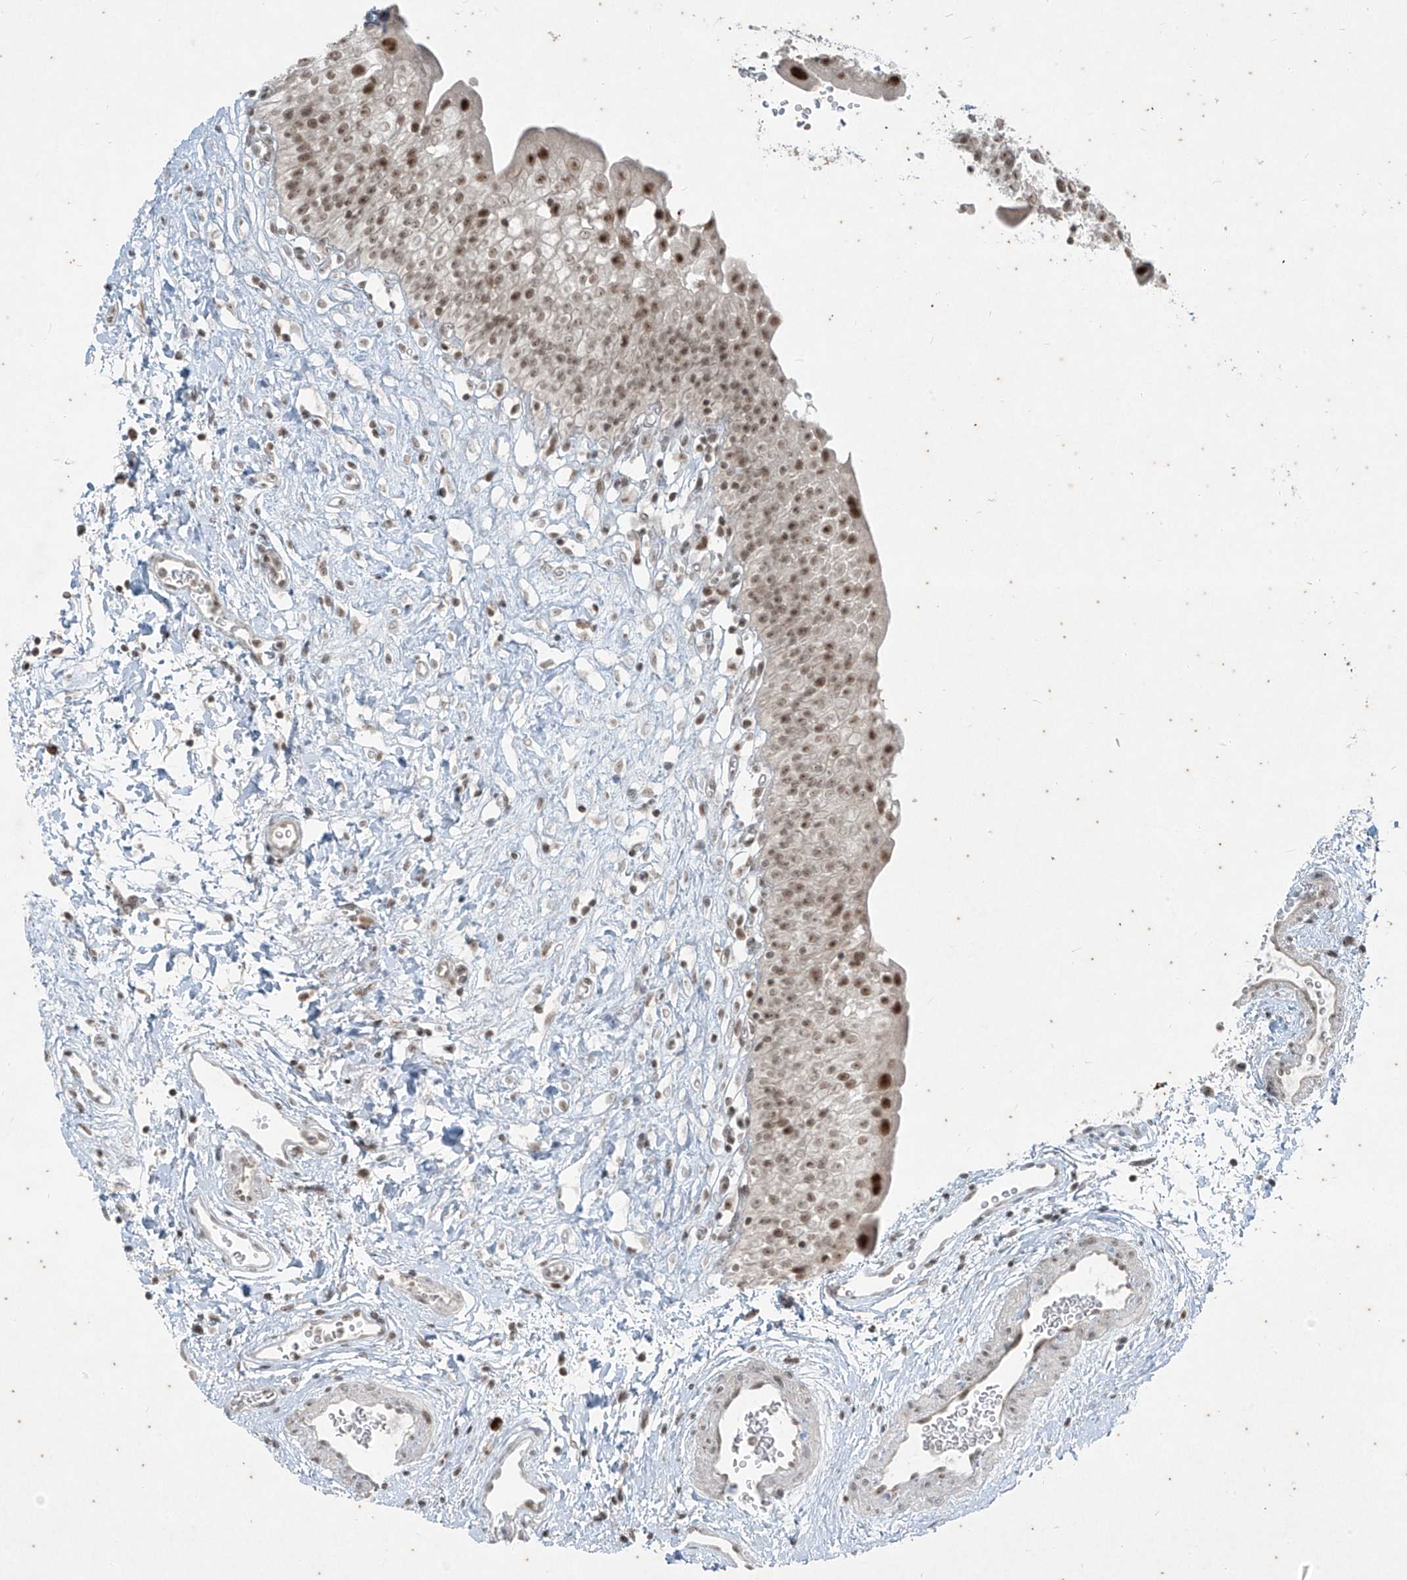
{"staining": {"intensity": "moderate", "quantity": ">75%", "location": "nuclear"}, "tissue": "urinary bladder", "cell_type": "Urothelial cells", "image_type": "normal", "snomed": [{"axis": "morphology", "description": "Normal tissue, NOS"}, {"axis": "topography", "description": "Urinary bladder"}], "caption": "Immunohistochemical staining of benign urinary bladder displays moderate nuclear protein expression in approximately >75% of urothelial cells. (IHC, brightfield microscopy, high magnification).", "gene": "ZNF354B", "patient": {"sex": "male", "age": 51}}